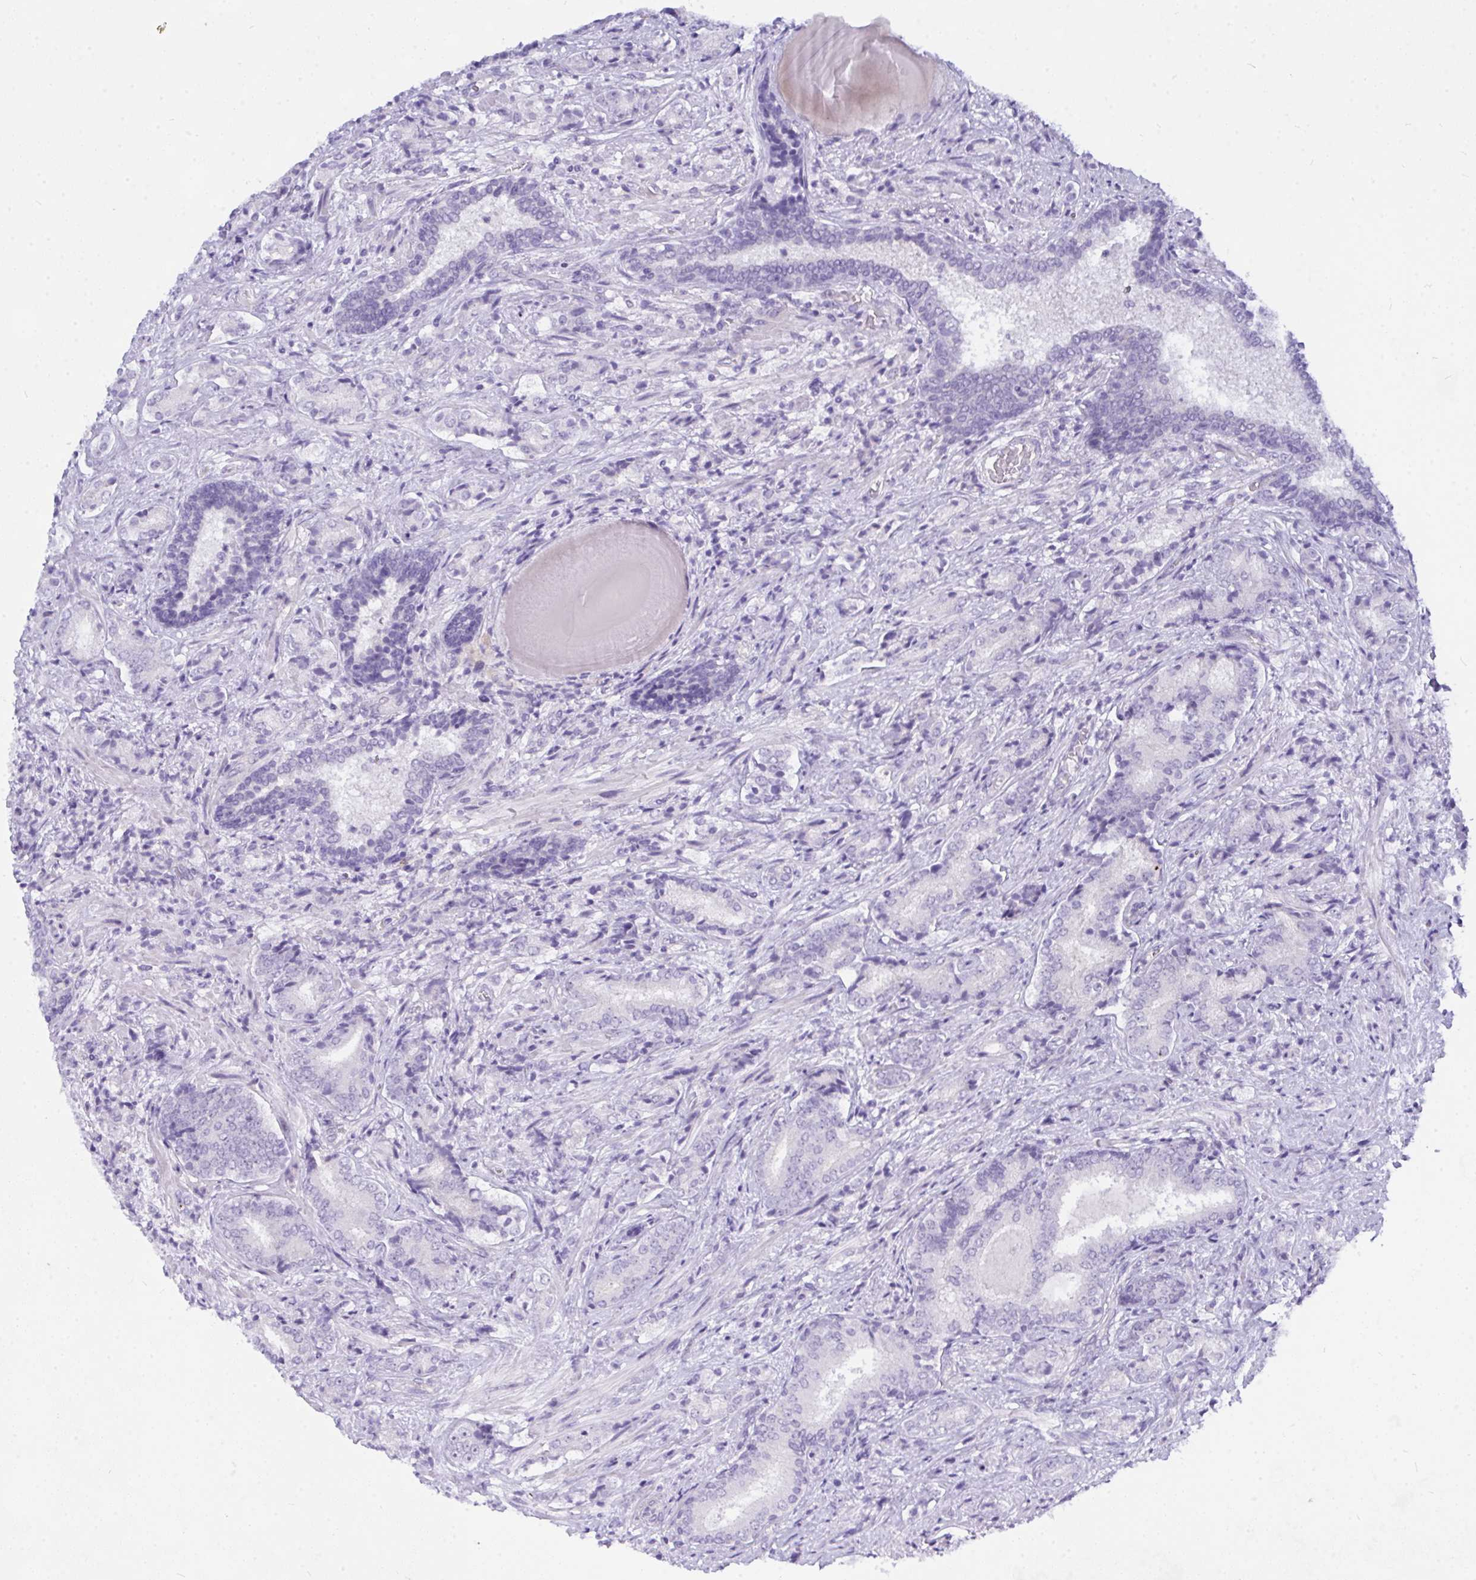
{"staining": {"intensity": "negative", "quantity": "none", "location": "none"}, "tissue": "prostate cancer", "cell_type": "Tumor cells", "image_type": "cancer", "snomed": [{"axis": "morphology", "description": "Adenocarcinoma, High grade"}, {"axis": "topography", "description": "Prostate"}], "caption": "A high-resolution photomicrograph shows IHC staining of prostate cancer (high-grade adenocarcinoma), which displays no significant staining in tumor cells.", "gene": "NFXL1", "patient": {"sex": "male", "age": 62}}